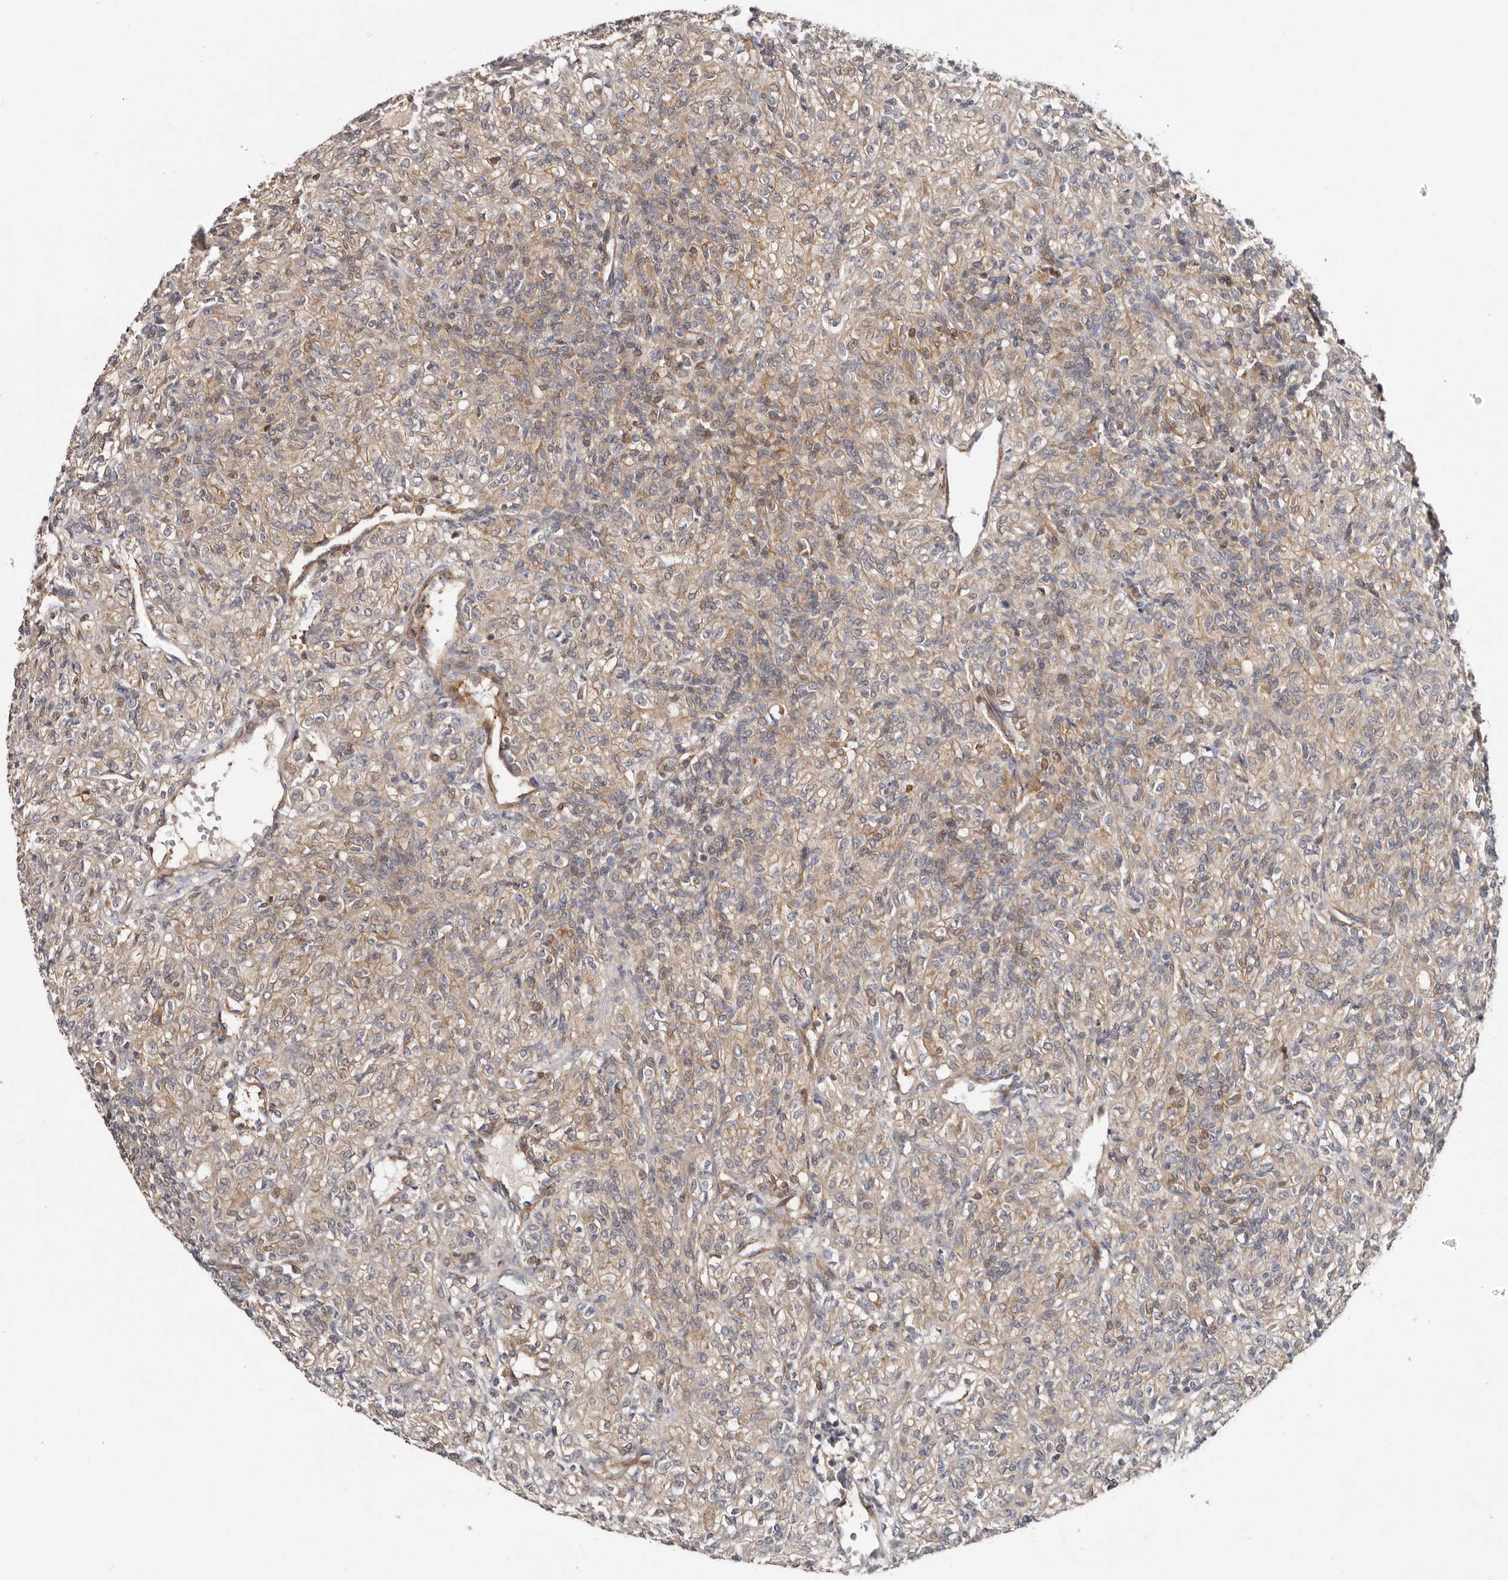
{"staining": {"intensity": "weak", "quantity": ">75%", "location": "cytoplasmic/membranous,nuclear"}, "tissue": "renal cancer", "cell_type": "Tumor cells", "image_type": "cancer", "snomed": [{"axis": "morphology", "description": "Adenocarcinoma, NOS"}, {"axis": "topography", "description": "Kidney"}], "caption": "DAB immunohistochemical staining of human adenocarcinoma (renal) exhibits weak cytoplasmic/membranous and nuclear protein positivity in approximately >75% of tumor cells.", "gene": "TMC7", "patient": {"sex": "male", "age": 77}}